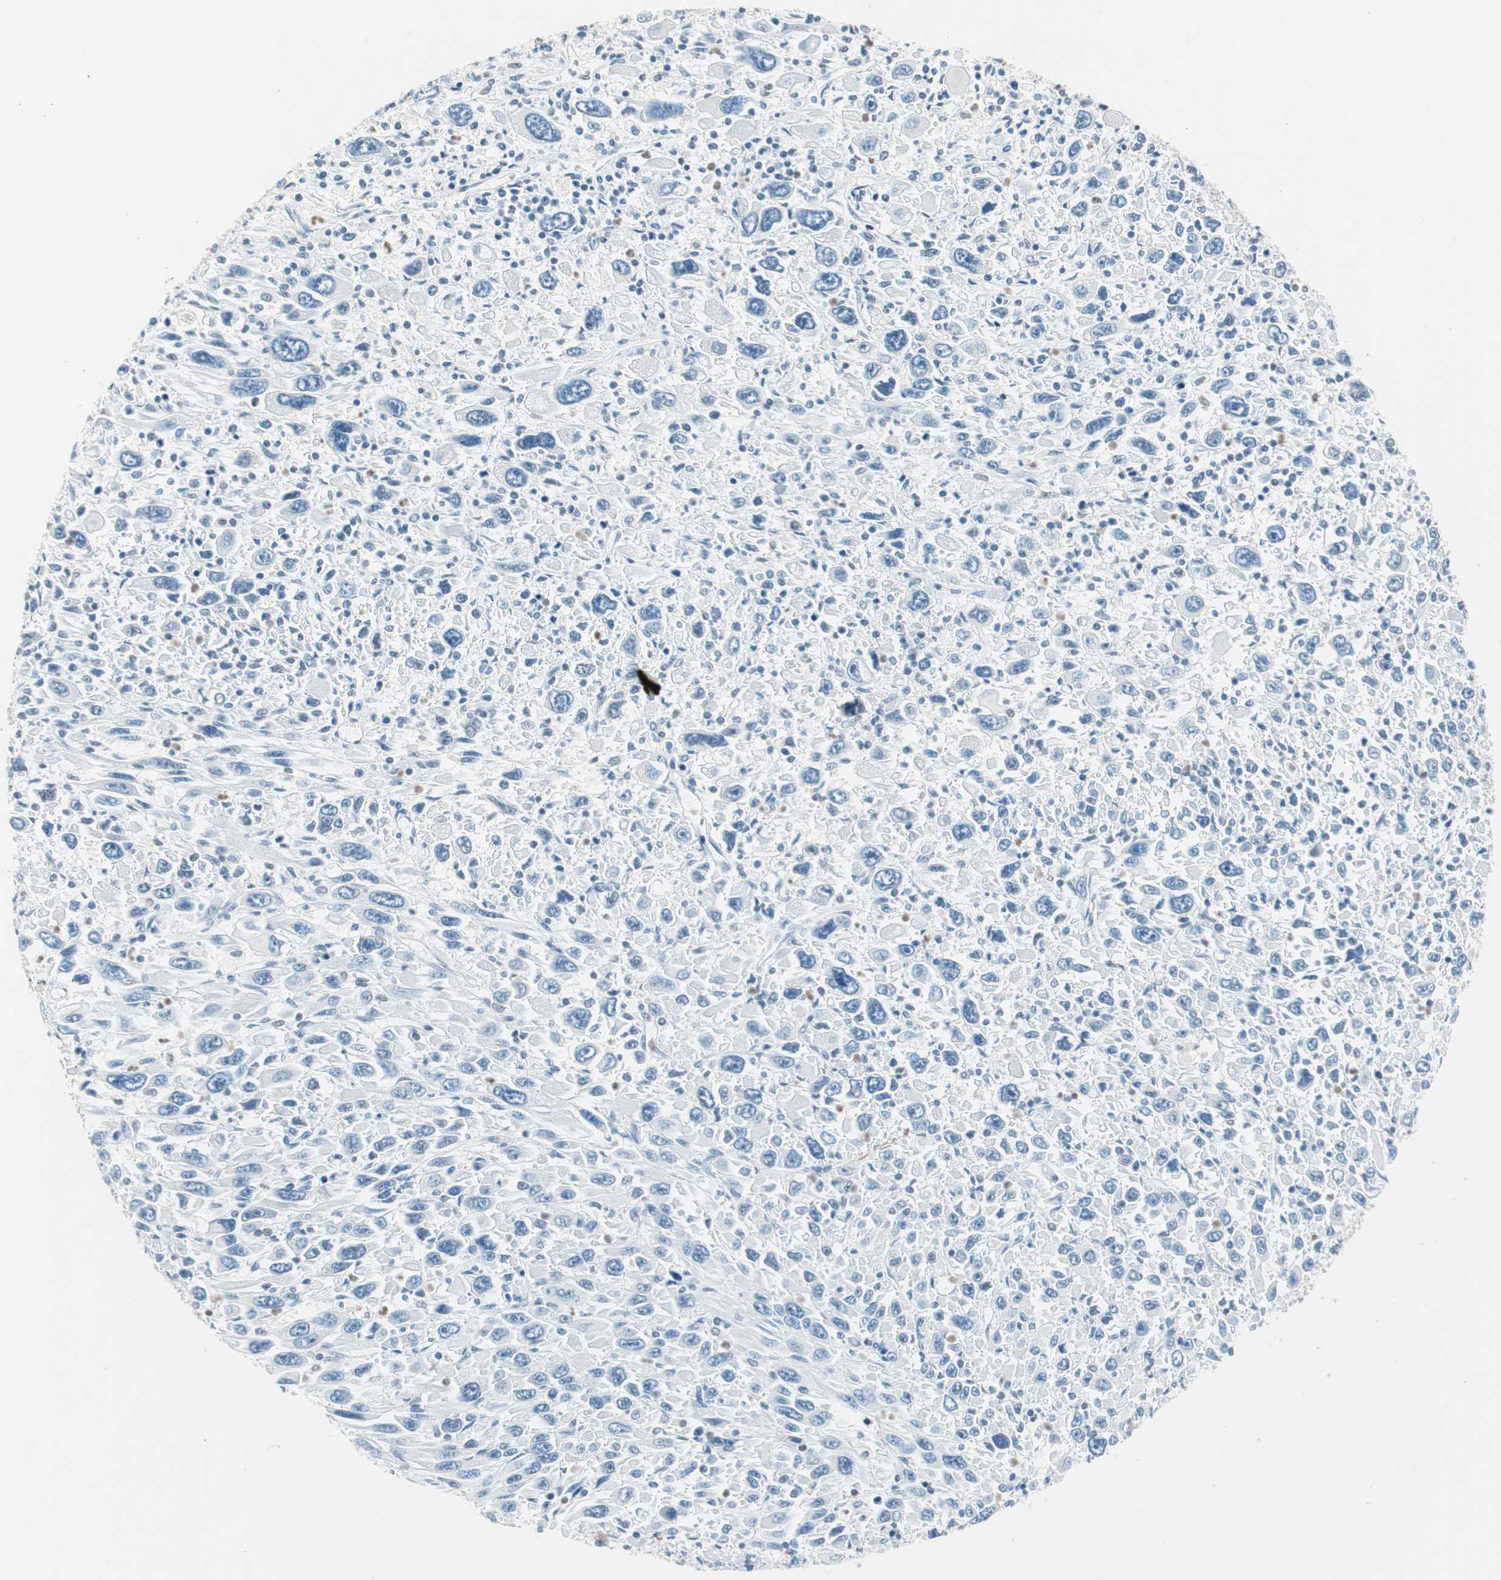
{"staining": {"intensity": "negative", "quantity": "none", "location": "none"}, "tissue": "melanoma", "cell_type": "Tumor cells", "image_type": "cancer", "snomed": [{"axis": "morphology", "description": "Malignant melanoma, Metastatic site"}, {"axis": "topography", "description": "Skin"}], "caption": "Immunohistochemical staining of malignant melanoma (metastatic site) reveals no significant expression in tumor cells.", "gene": "GNAO1", "patient": {"sex": "female", "age": 56}}